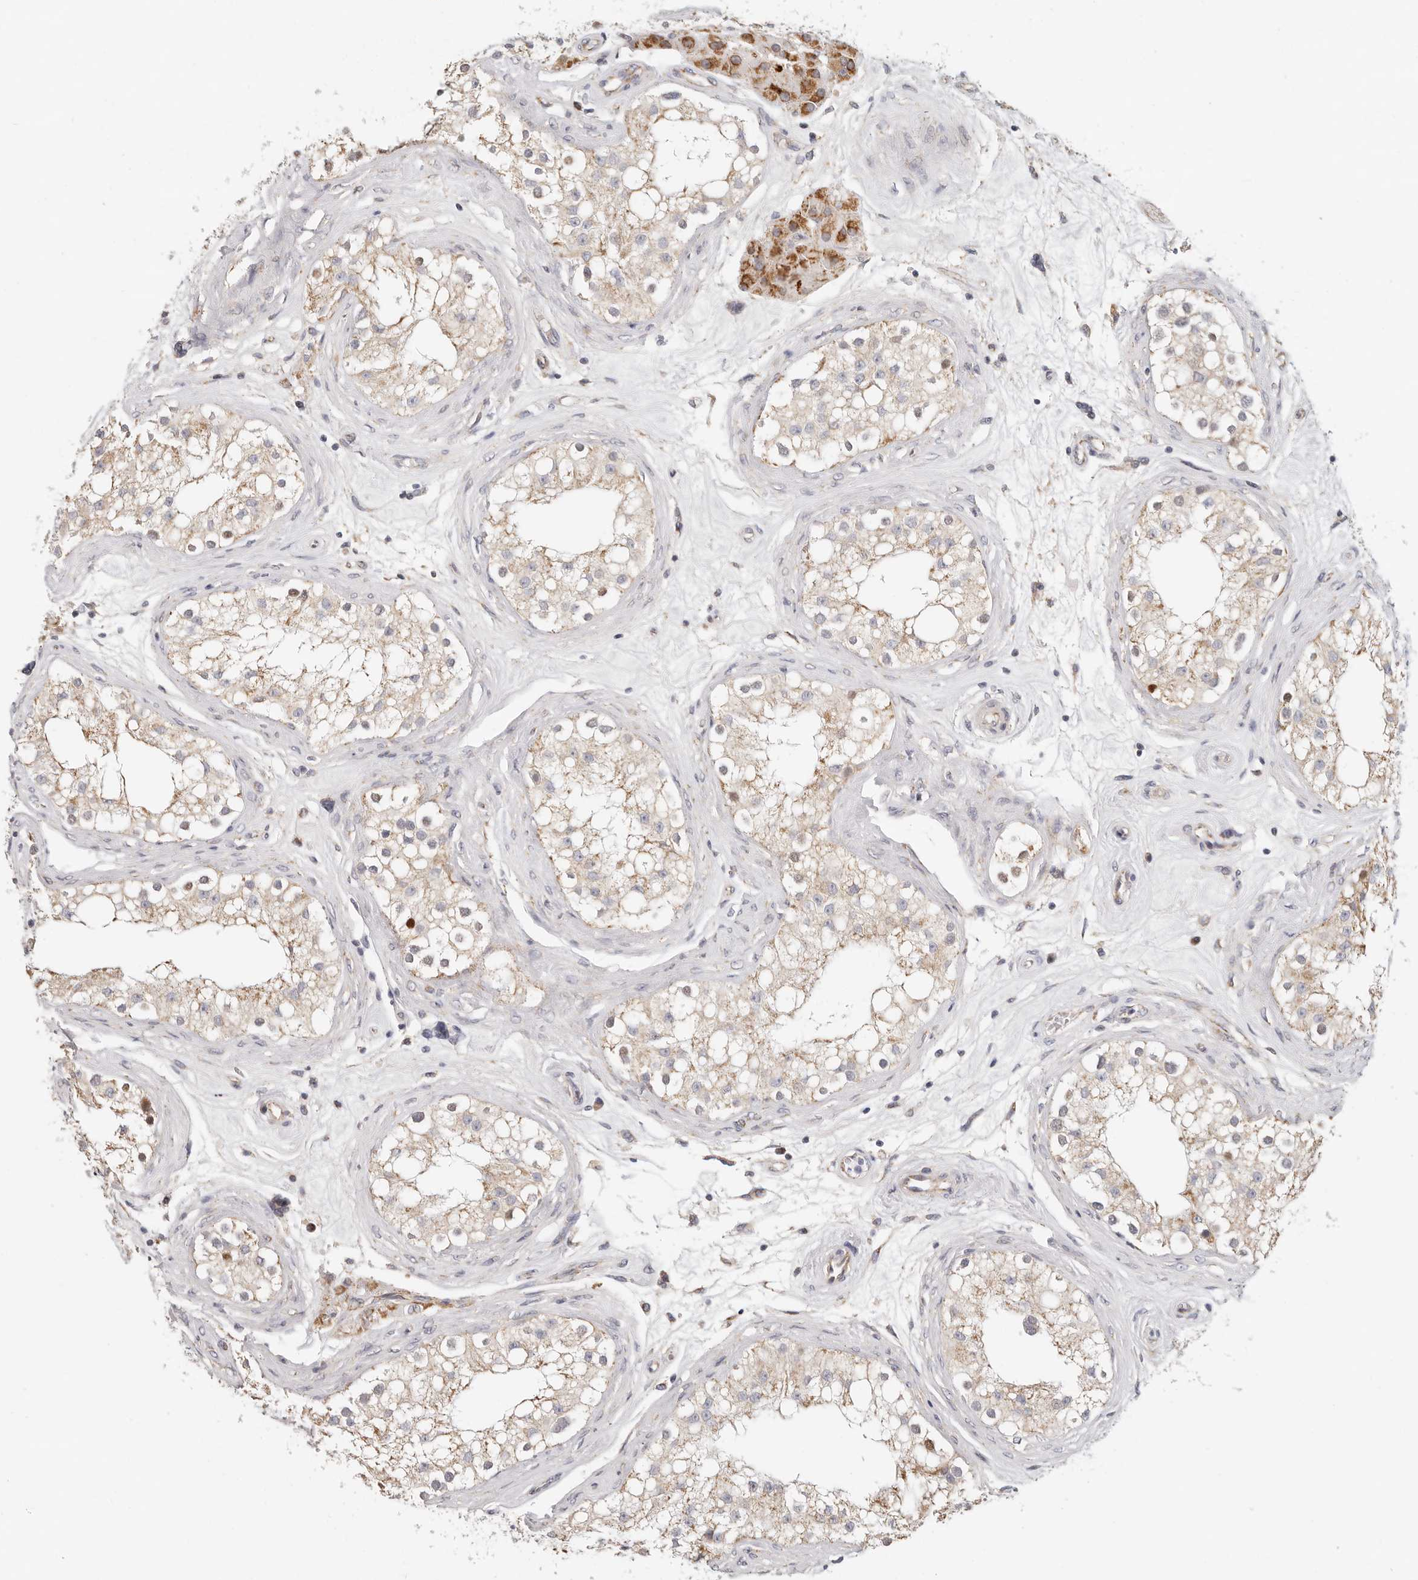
{"staining": {"intensity": "moderate", "quantity": "25%-75%", "location": "cytoplasmic/membranous"}, "tissue": "testis", "cell_type": "Cells in seminiferous ducts", "image_type": "normal", "snomed": [{"axis": "morphology", "description": "Normal tissue, NOS"}, {"axis": "topography", "description": "Testis"}], "caption": "Immunohistochemistry (IHC) (DAB (3,3'-diaminobenzidine)) staining of unremarkable human testis demonstrates moderate cytoplasmic/membranous protein positivity in about 25%-75% of cells in seminiferous ducts. The protein of interest is shown in brown color, while the nuclei are stained blue.", "gene": "AFDN", "patient": {"sex": "male", "age": 84}}